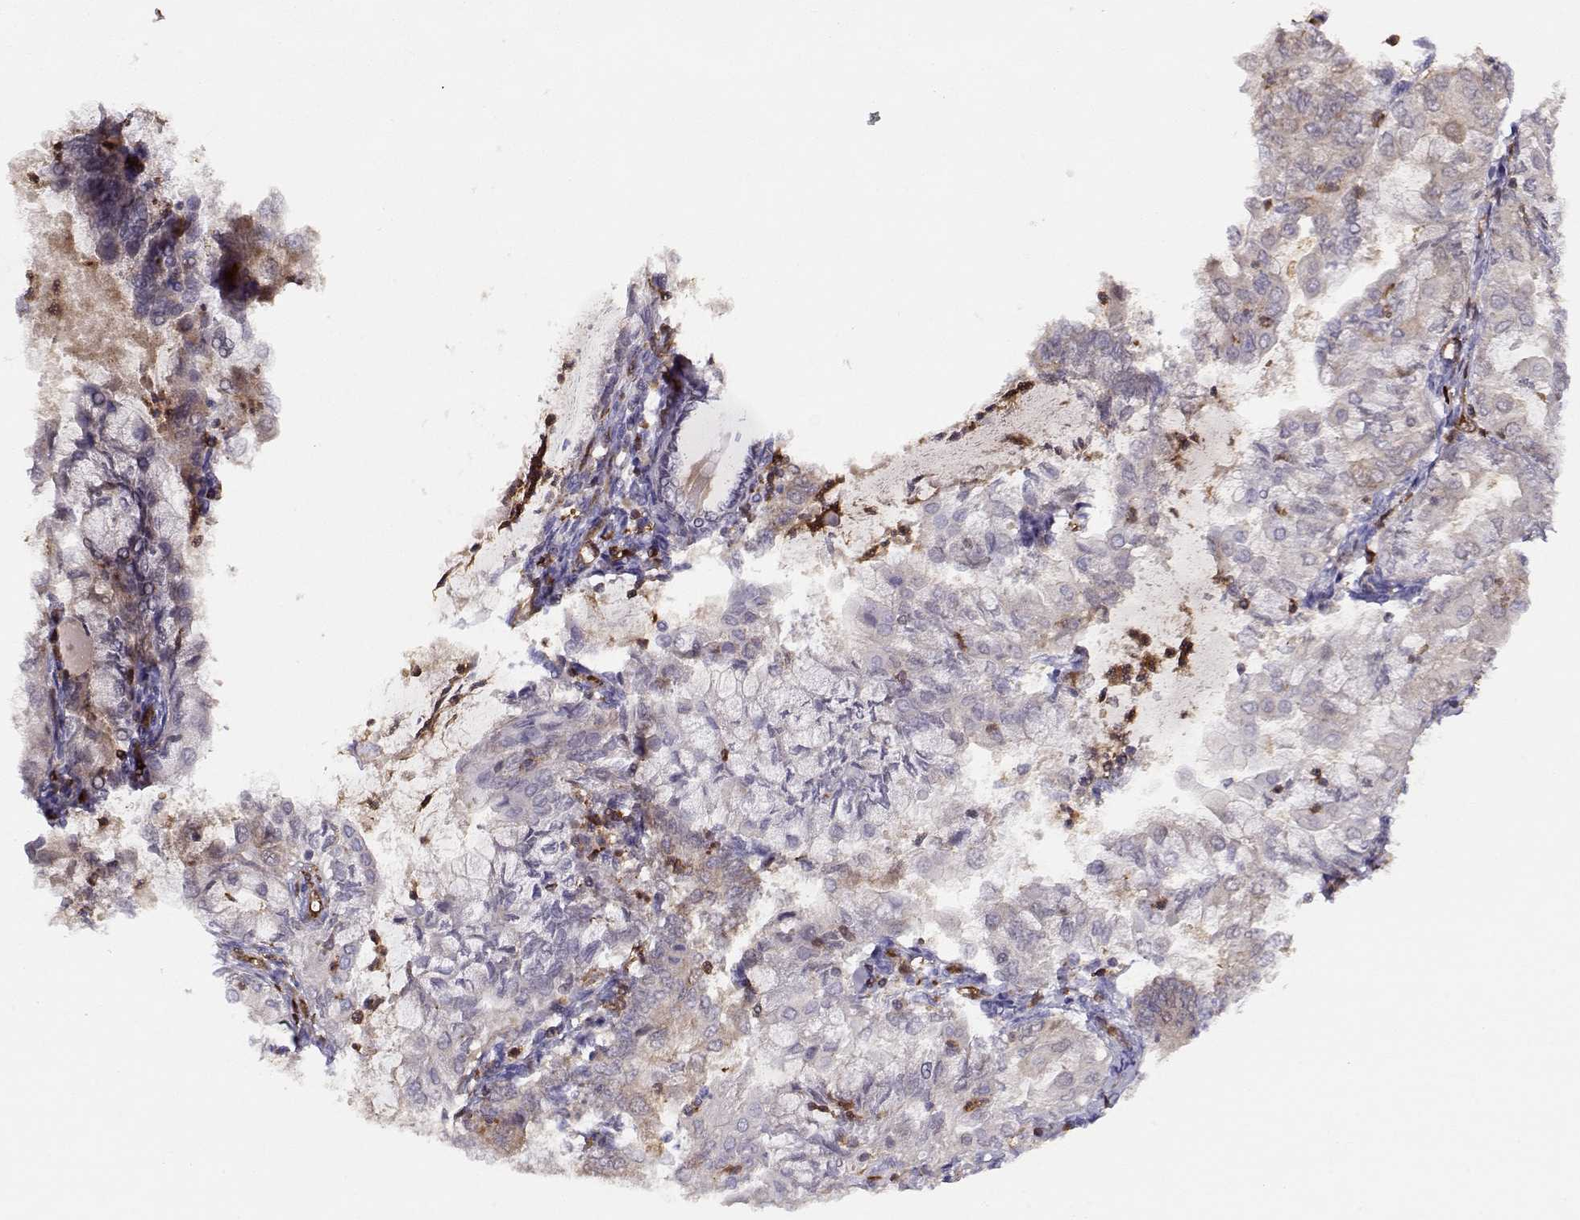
{"staining": {"intensity": "negative", "quantity": "none", "location": "none"}, "tissue": "endometrial cancer", "cell_type": "Tumor cells", "image_type": "cancer", "snomed": [{"axis": "morphology", "description": "Adenocarcinoma, NOS"}, {"axis": "topography", "description": "Endometrium"}], "caption": "DAB (3,3'-diaminobenzidine) immunohistochemical staining of human endometrial cancer (adenocarcinoma) exhibits no significant staining in tumor cells.", "gene": "PNP", "patient": {"sex": "female", "age": 68}}